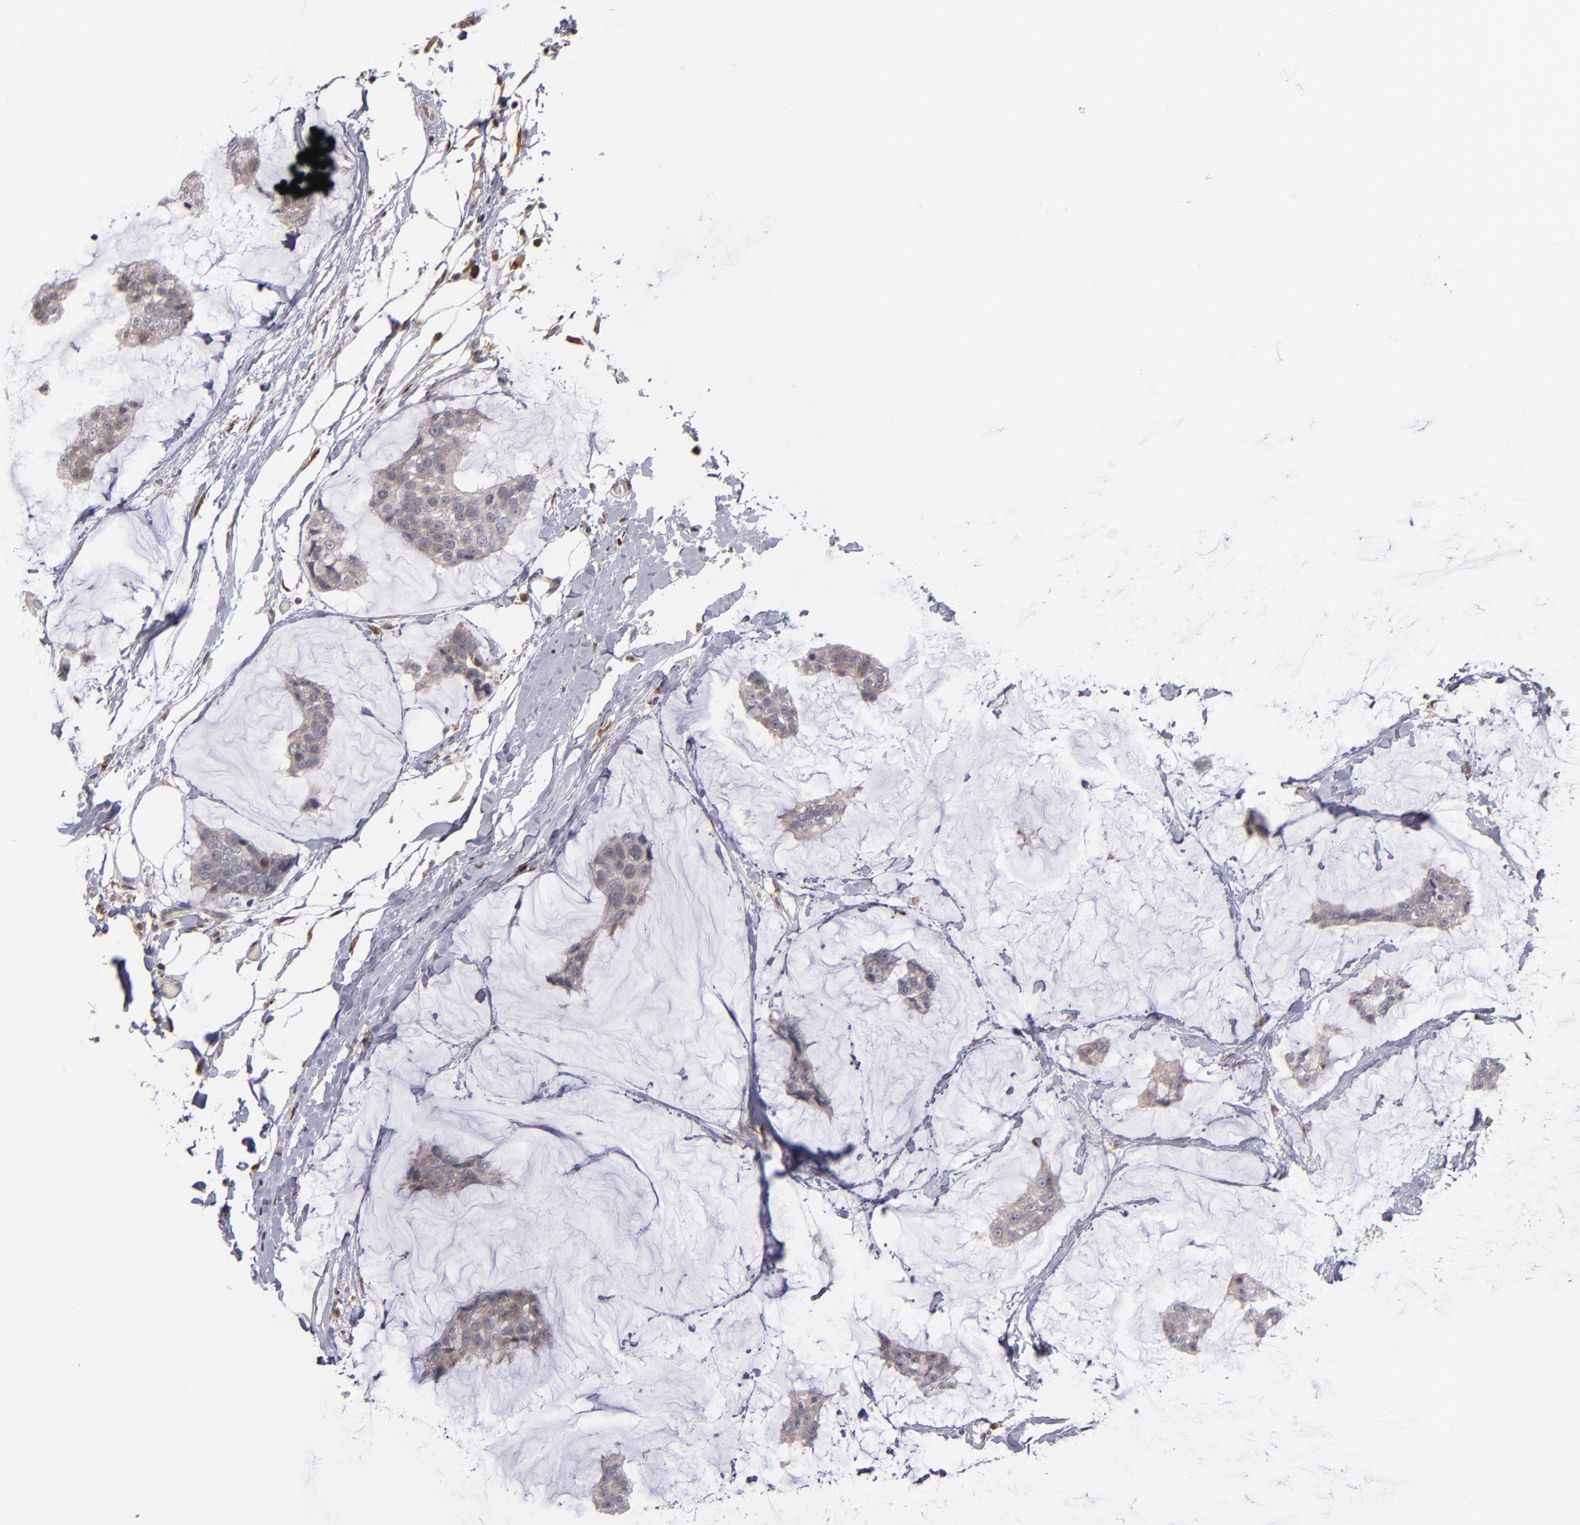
{"staining": {"intensity": "weak", "quantity": ">75%", "location": "cytoplasmic/membranous"}, "tissue": "breast cancer", "cell_type": "Tumor cells", "image_type": "cancer", "snomed": [{"axis": "morphology", "description": "Duct carcinoma"}, {"axis": "topography", "description": "Breast"}], "caption": "Protein staining reveals weak cytoplasmic/membranous positivity in about >75% of tumor cells in breast infiltrating ductal carcinoma.", "gene": "CASP1", "patient": {"sex": "female", "age": 93}}